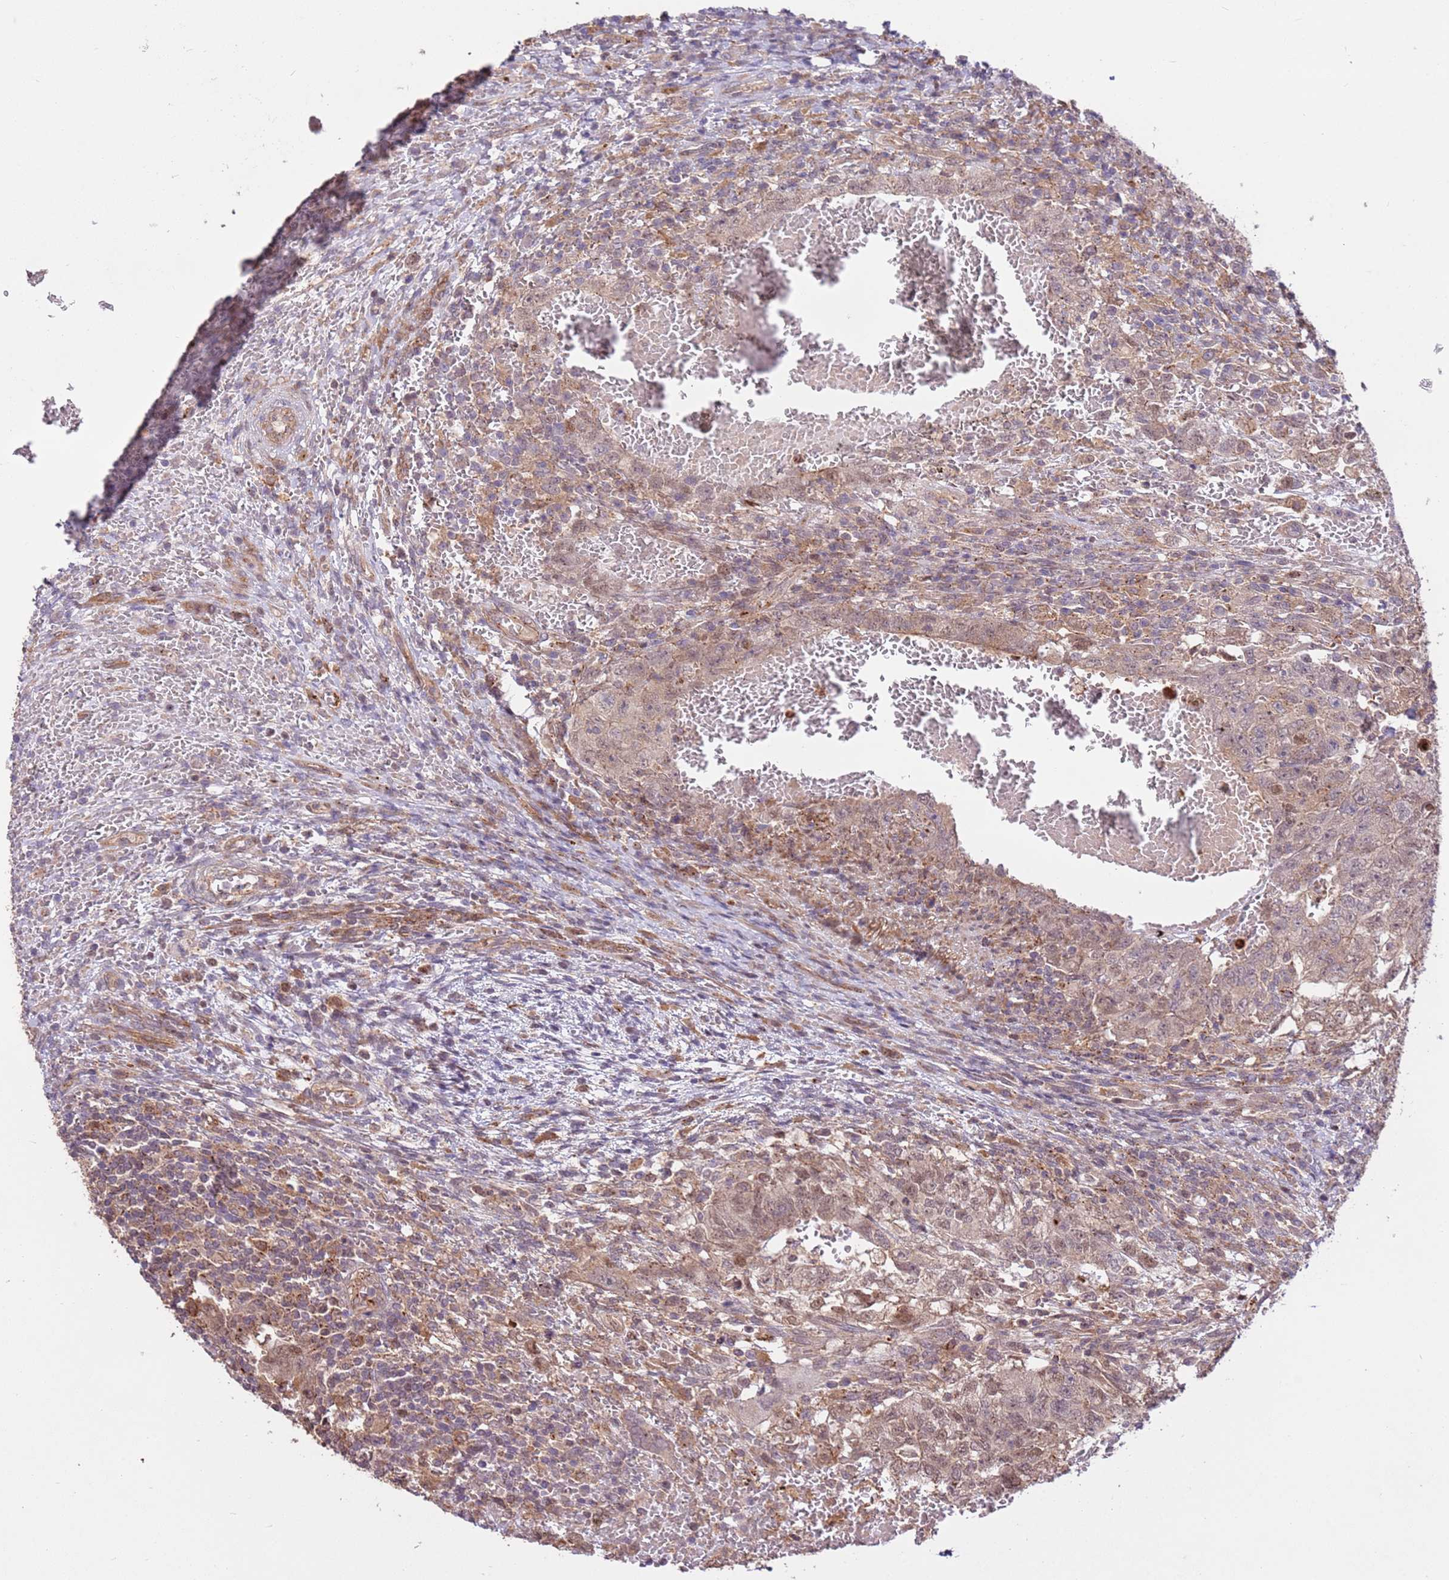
{"staining": {"intensity": "weak", "quantity": "25%-75%", "location": "cytoplasmic/membranous,nuclear"}, "tissue": "testis cancer", "cell_type": "Tumor cells", "image_type": "cancer", "snomed": [{"axis": "morphology", "description": "Carcinoma, Embryonal, NOS"}, {"axis": "topography", "description": "Testis"}], "caption": "IHC image of neoplastic tissue: testis cancer (embryonal carcinoma) stained using immunohistochemistry displays low levels of weak protein expression localized specifically in the cytoplasmic/membranous and nuclear of tumor cells, appearing as a cytoplasmic/membranous and nuclear brown color.", "gene": "CCDC112", "patient": {"sex": "male", "age": 26}}